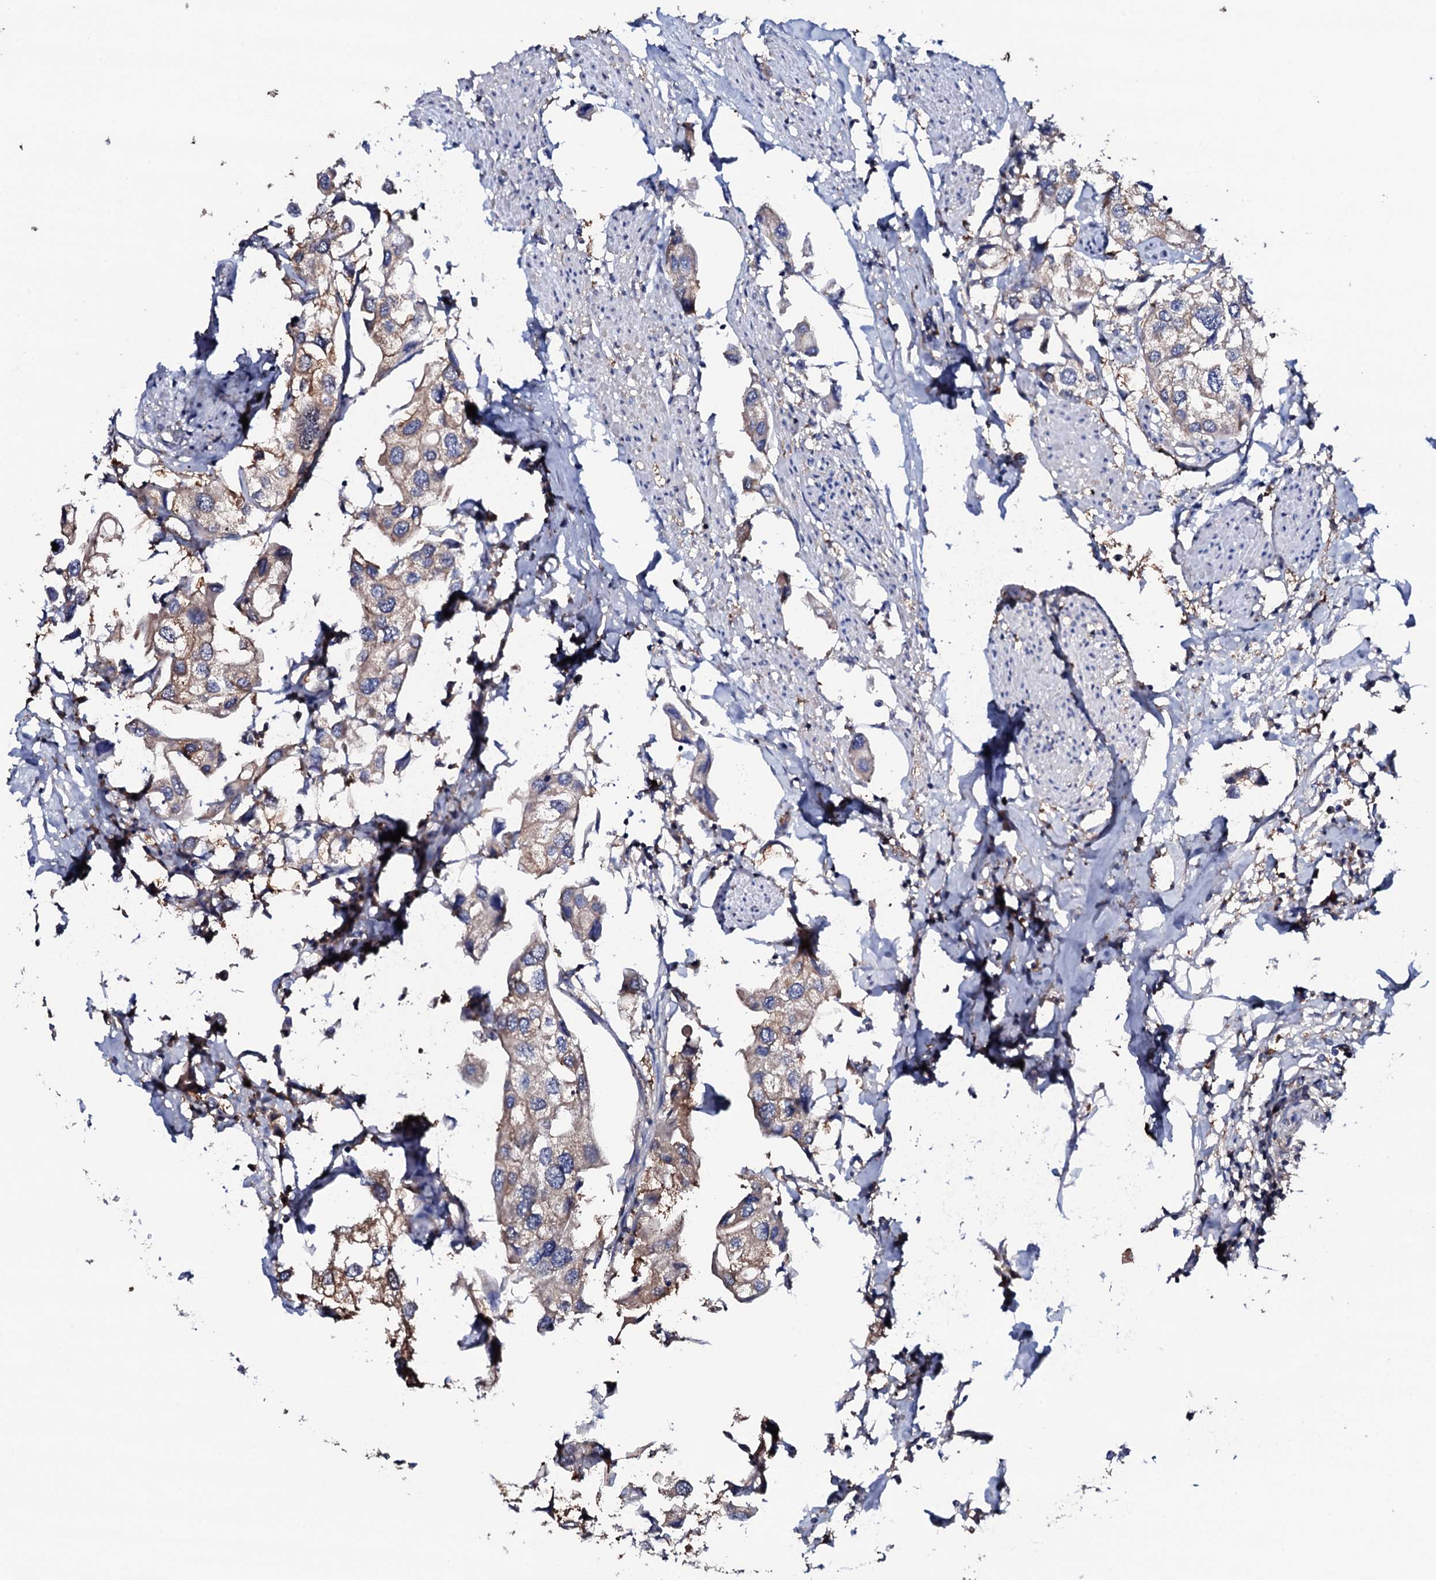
{"staining": {"intensity": "weak", "quantity": ">75%", "location": "cytoplasmic/membranous"}, "tissue": "urothelial cancer", "cell_type": "Tumor cells", "image_type": "cancer", "snomed": [{"axis": "morphology", "description": "Urothelial carcinoma, High grade"}, {"axis": "topography", "description": "Urinary bladder"}], "caption": "Human urothelial cancer stained with a brown dye displays weak cytoplasmic/membranous positive expression in approximately >75% of tumor cells.", "gene": "TCAF2", "patient": {"sex": "male", "age": 64}}